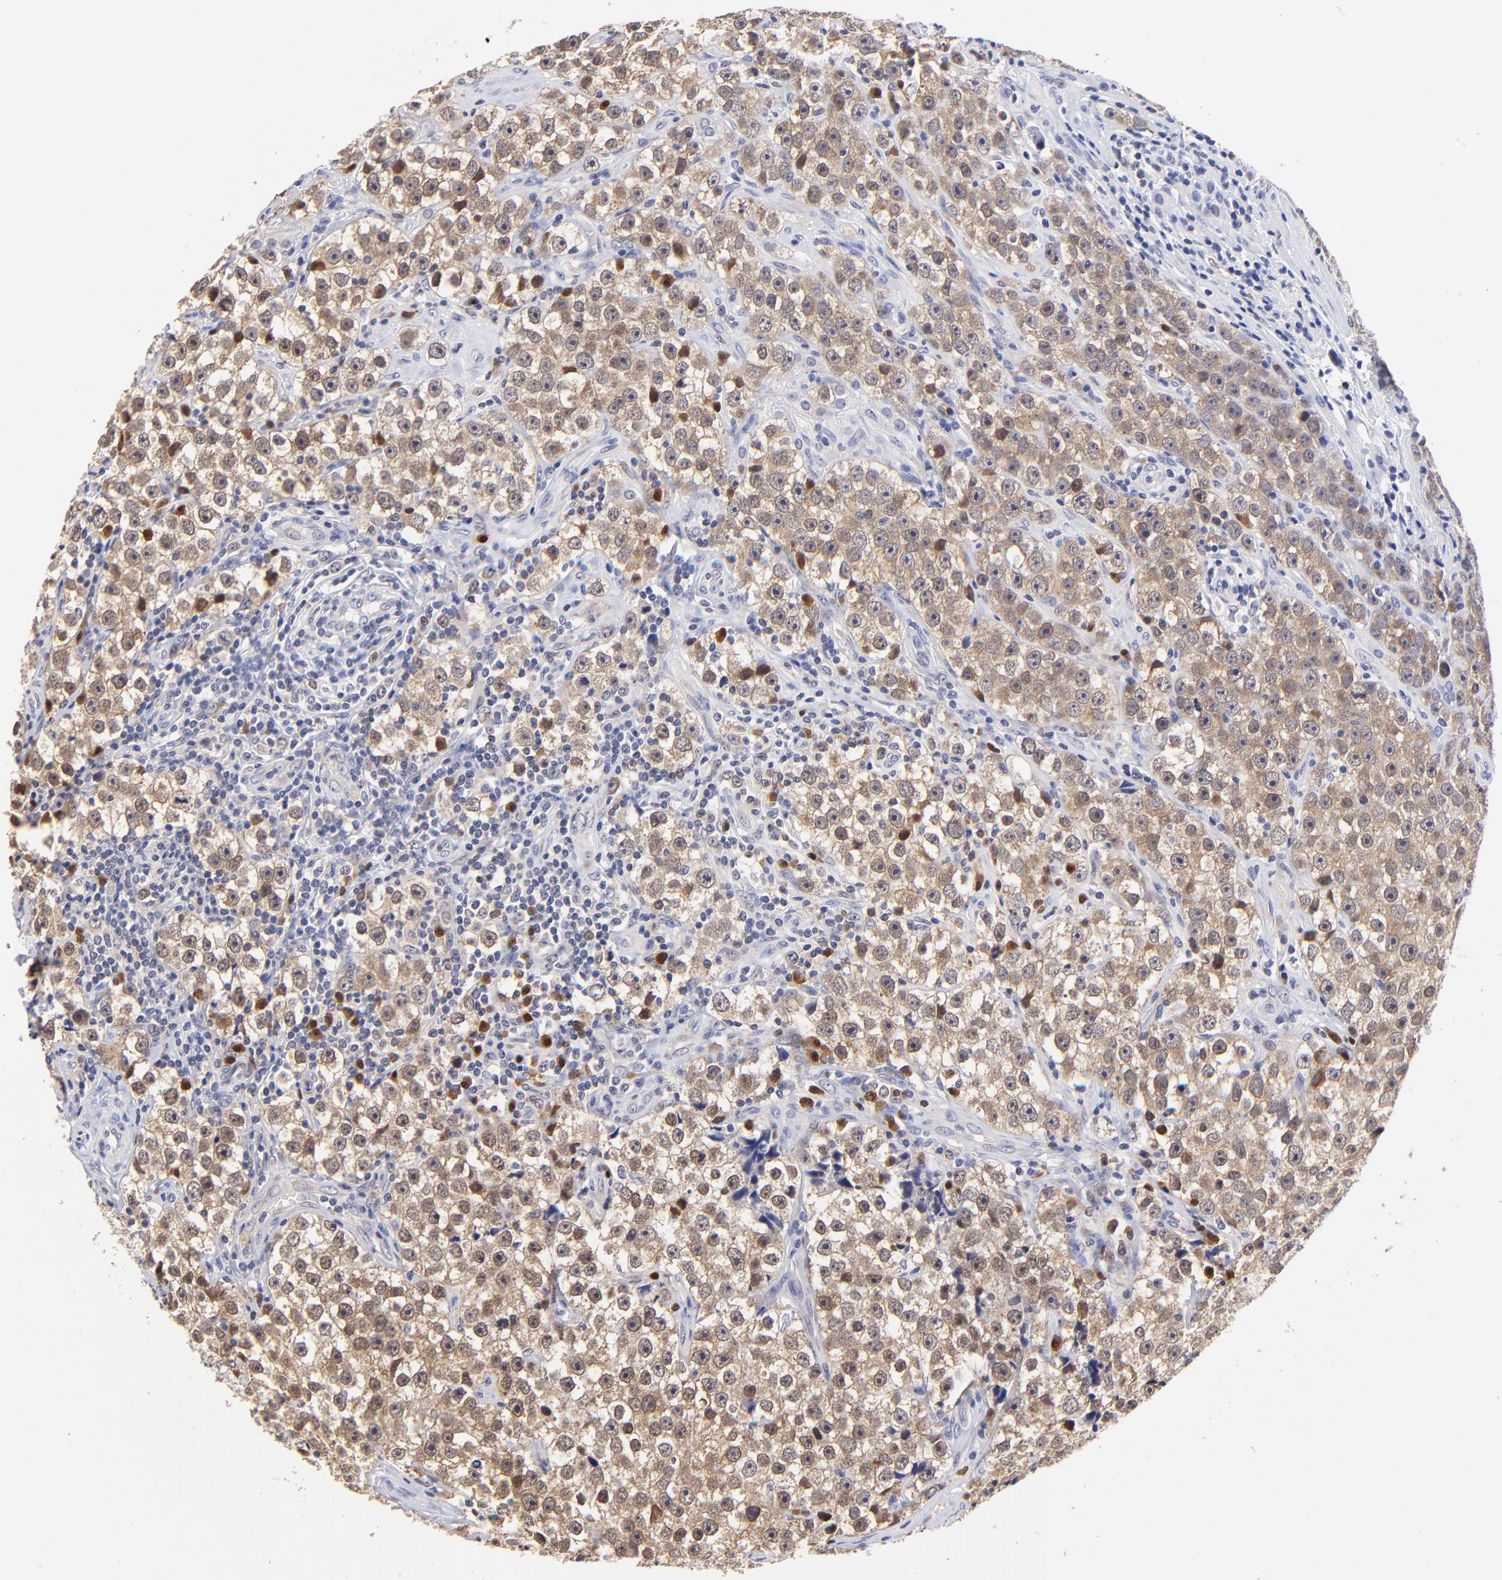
{"staining": {"intensity": "moderate", "quantity": ">75%", "location": "cytoplasmic/membranous"}, "tissue": "testis cancer", "cell_type": "Tumor cells", "image_type": "cancer", "snomed": [{"axis": "morphology", "description": "Seminoma, NOS"}, {"axis": "topography", "description": "Testis"}], "caption": "This is a histology image of immunohistochemistry (IHC) staining of testis seminoma, which shows moderate staining in the cytoplasmic/membranous of tumor cells.", "gene": "ZNF155", "patient": {"sex": "male", "age": 32}}